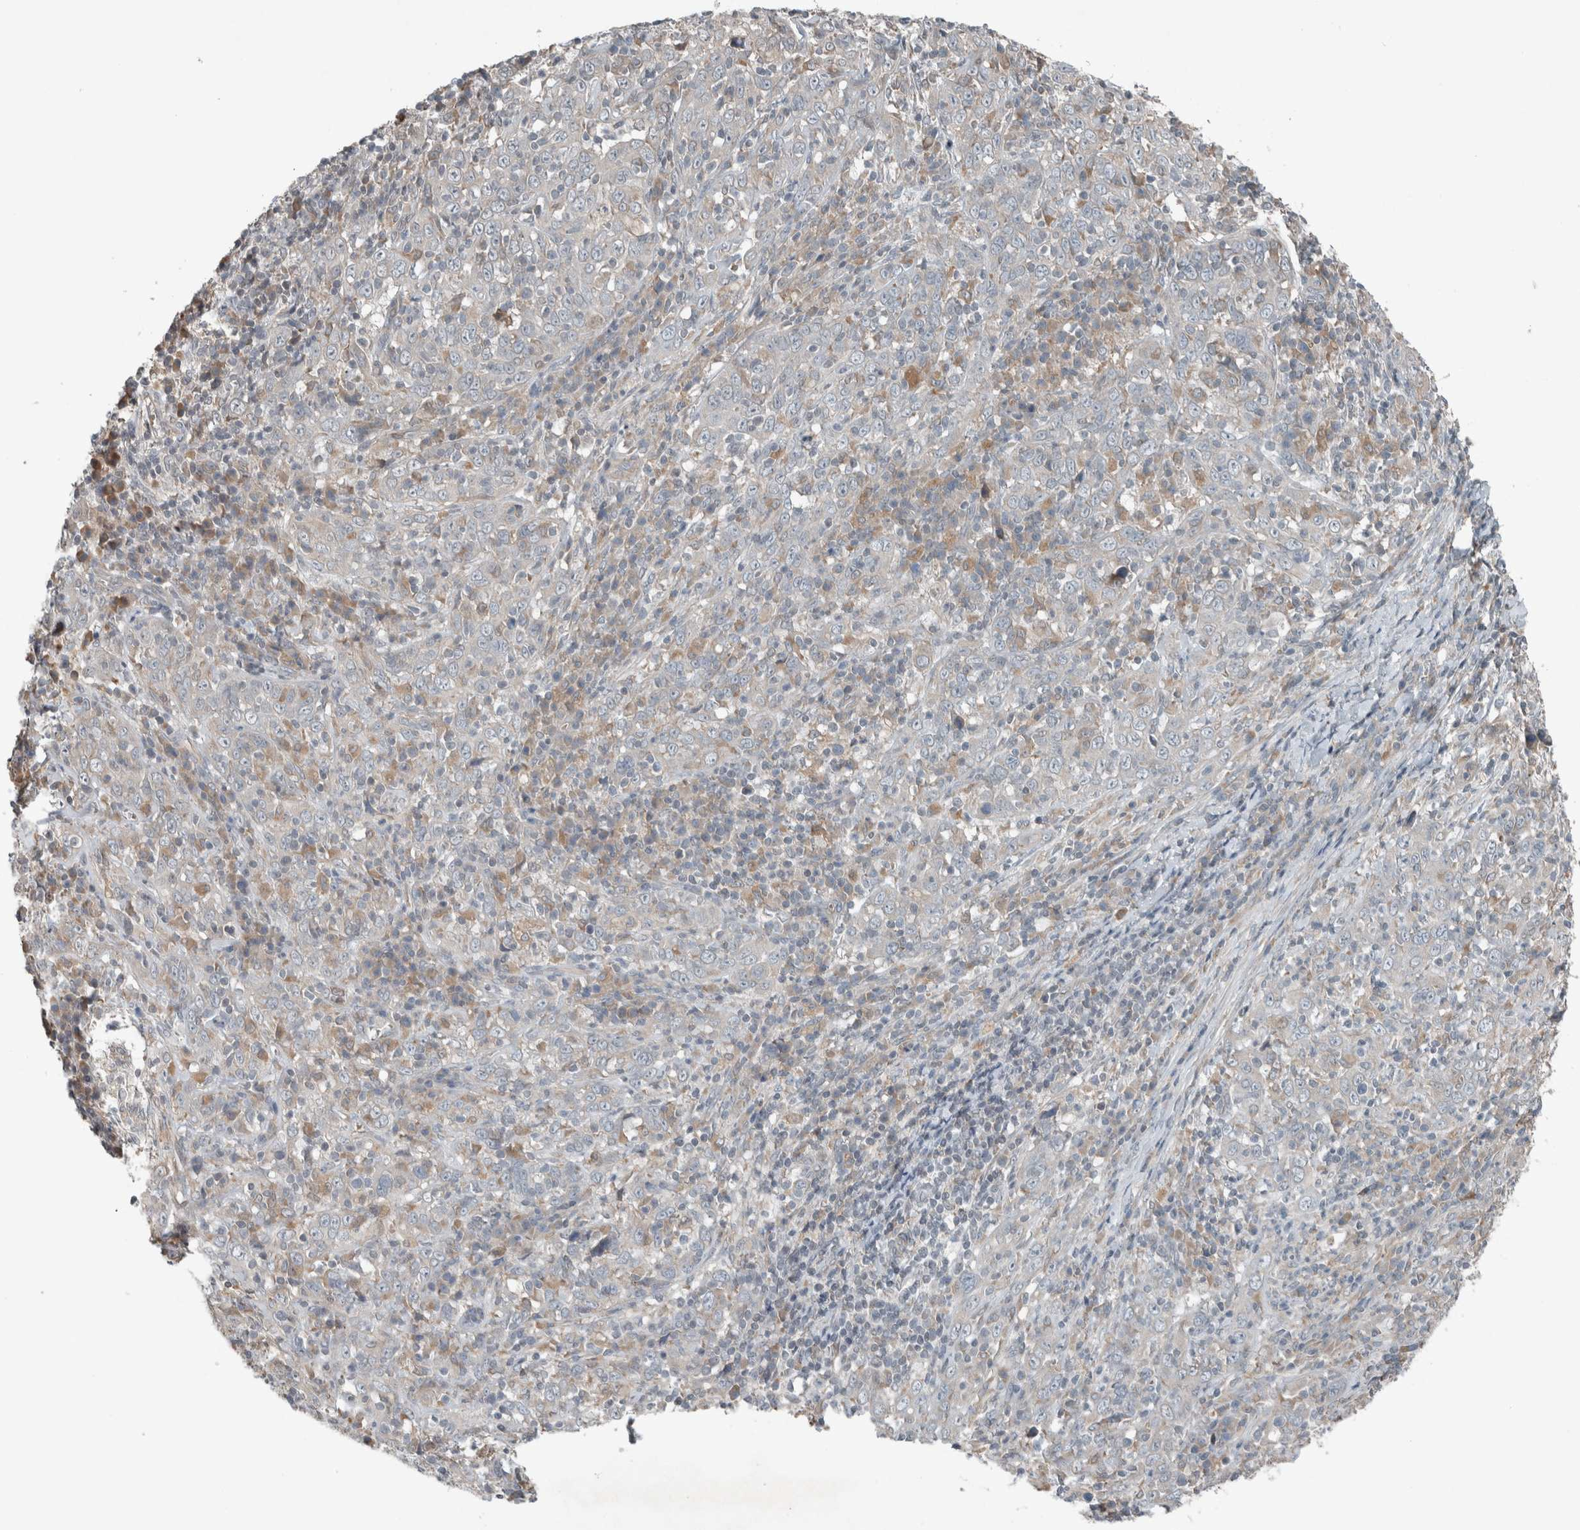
{"staining": {"intensity": "negative", "quantity": "none", "location": "none"}, "tissue": "cervical cancer", "cell_type": "Tumor cells", "image_type": "cancer", "snomed": [{"axis": "morphology", "description": "Squamous cell carcinoma, NOS"}, {"axis": "topography", "description": "Cervix"}], "caption": "Image shows no protein expression in tumor cells of cervical squamous cell carcinoma tissue.", "gene": "JADE2", "patient": {"sex": "female", "age": 46}}